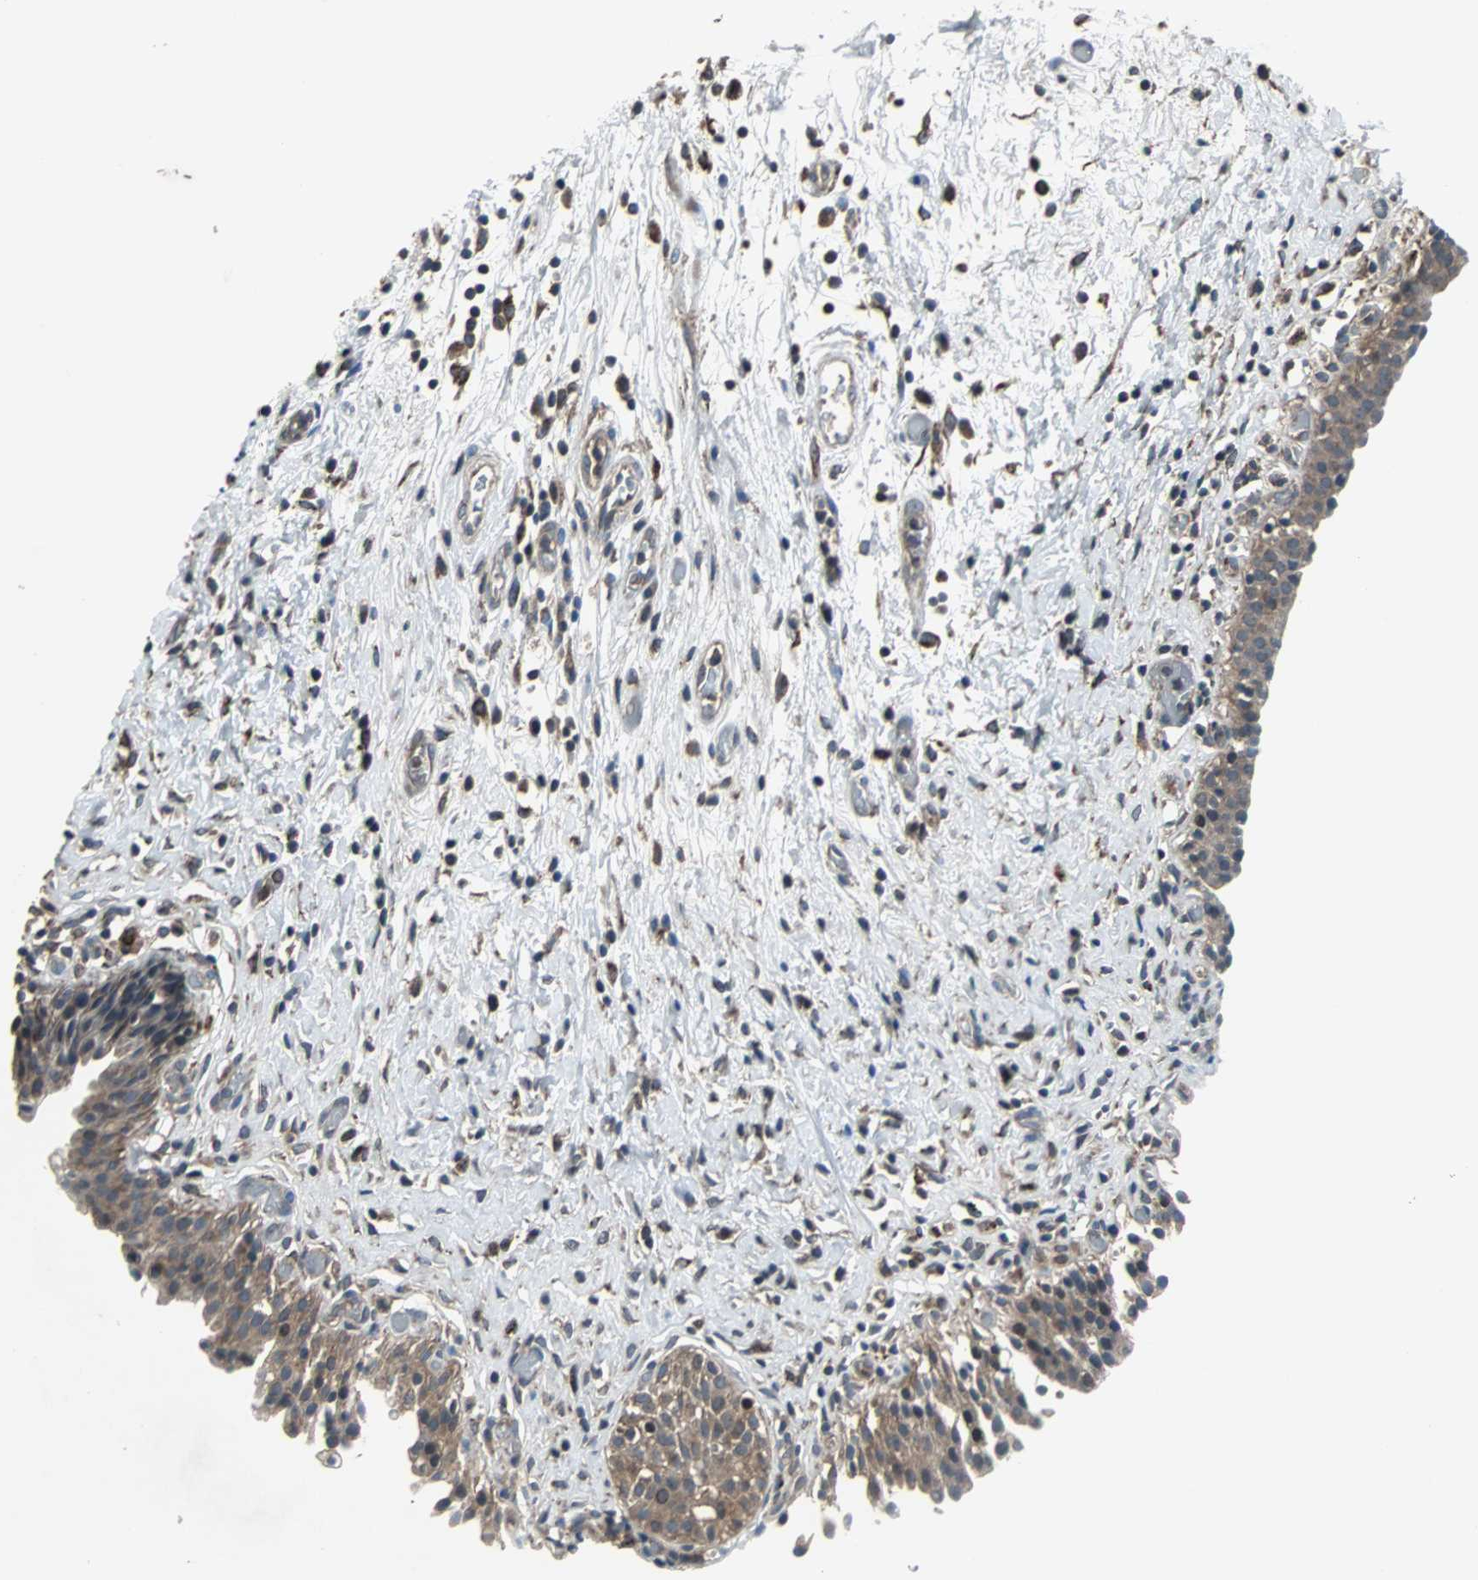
{"staining": {"intensity": "weak", "quantity": ">75%", "location": "cytoplasmic/membranous"}, "tissue": "urinary bladder", "cell_type": "Urothelial cells", "image_type": "normal", "snomed": [{"axis": "morphology", "description": "Normal tissue, NOS"}, {"axis": "topography", "description": "Urinary bladder"}], "caption": "Brown immunohistochemical staining in benign urinary bladder reveals weak cytoplasmic/membranous staining in about >75% of urothelial cells.", "gene": "SOS1", "patient": {"sex": "male", "age": 51}}